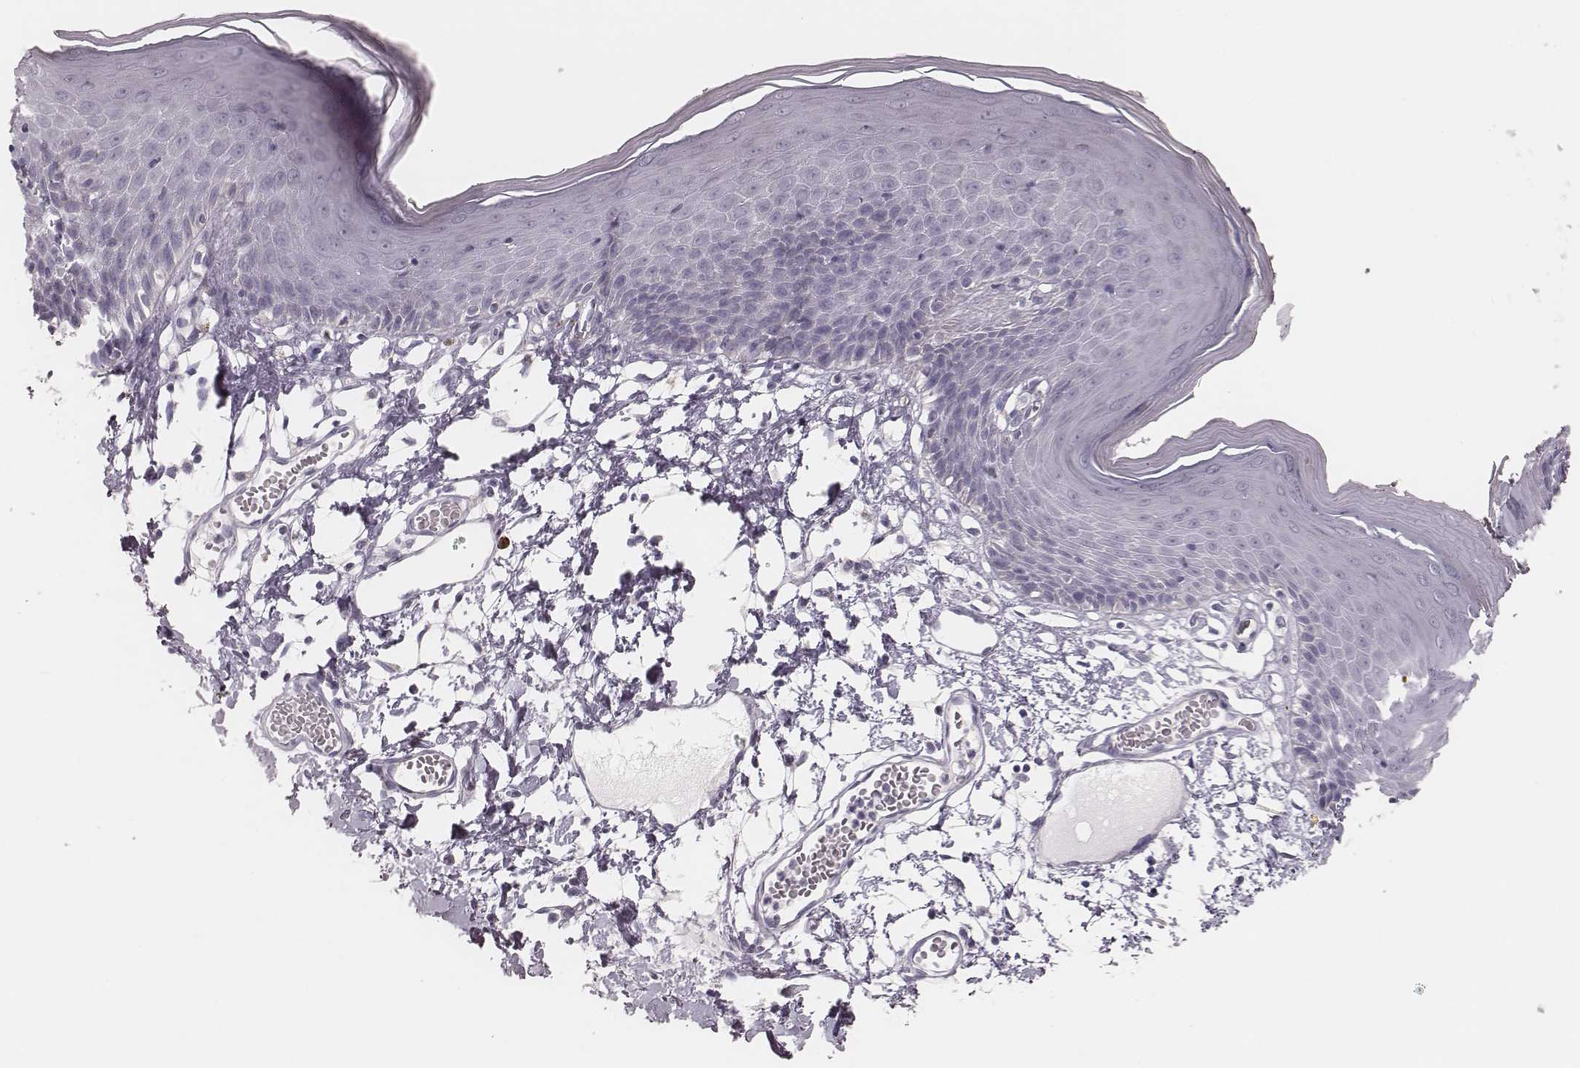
{"staining": {"intensity": "negative", "quantity": "none", "location": "none"}, "tissue": "skin", "cell_type": "Epidermal cells", "image_type": "normal", "snomed": [{"axis": "morphology", "description": "Normal tissue, NOS"}, {"axis": "topography", "description": "Vulva"}], "caption": "This is an IHC histopathology image of benign skin. There is no staining in epidermal cells.", "gene": "KIF5C", "patient": {"sex": "female", "age": 68}}